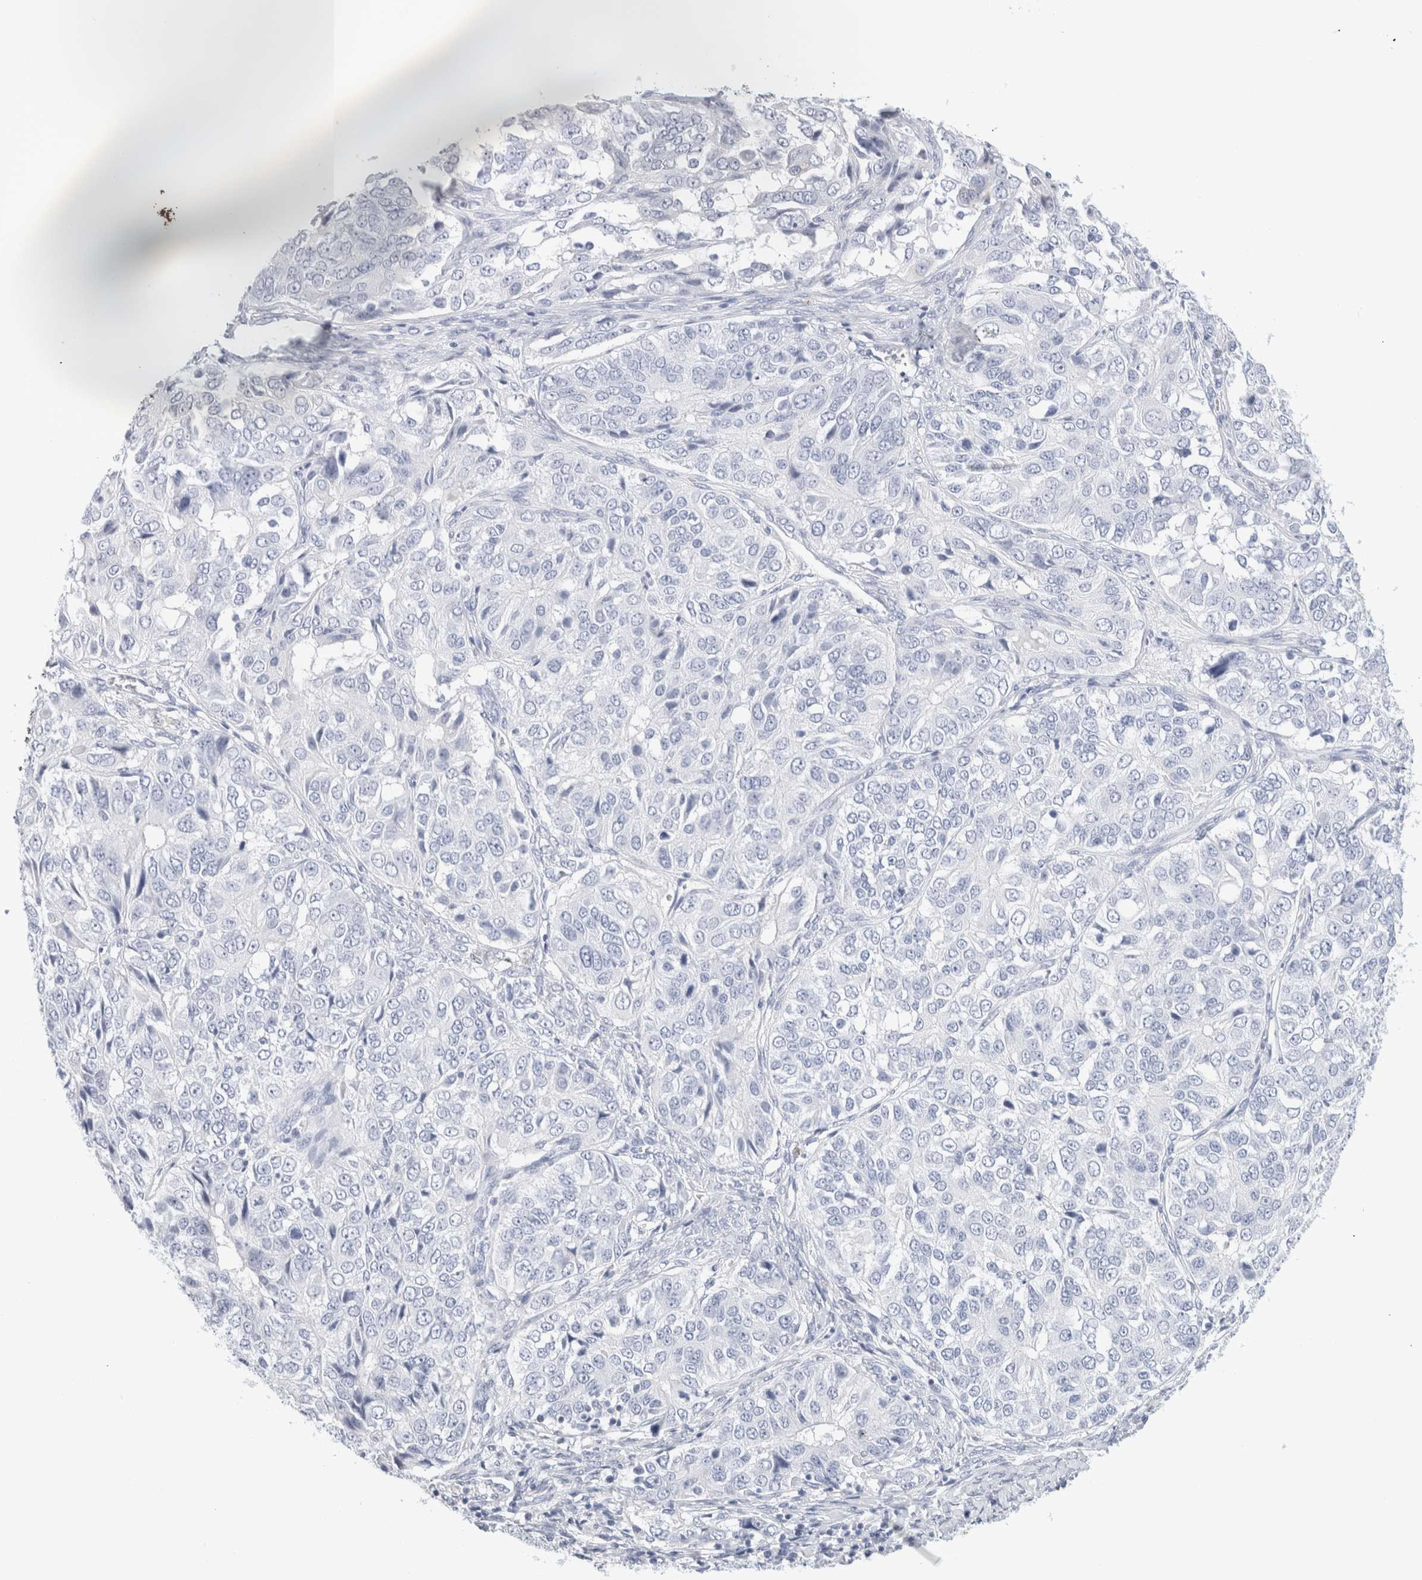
{"staining": {"intensity": "negative", "quantity": "none", "location": "none"}, "tissue": "ovarian cancer", "cell_type": "Tumor cells", "image_type": "cancer", "snomed": [{"axis": "morphology", "description": "Carcinoma, endometroid"}, {"axis": "topography", "description": "Ovary"}], "caption": "Tumor cells show no significant positivity in ovarian endometroid carcinoma. (Brightfield microscopy of DAB (3,3'-diaminobenzidine) immunohistochemistry at high magnification).", "gene": "ECHDC2", "patient": {"sex": "female", "age": 51}}